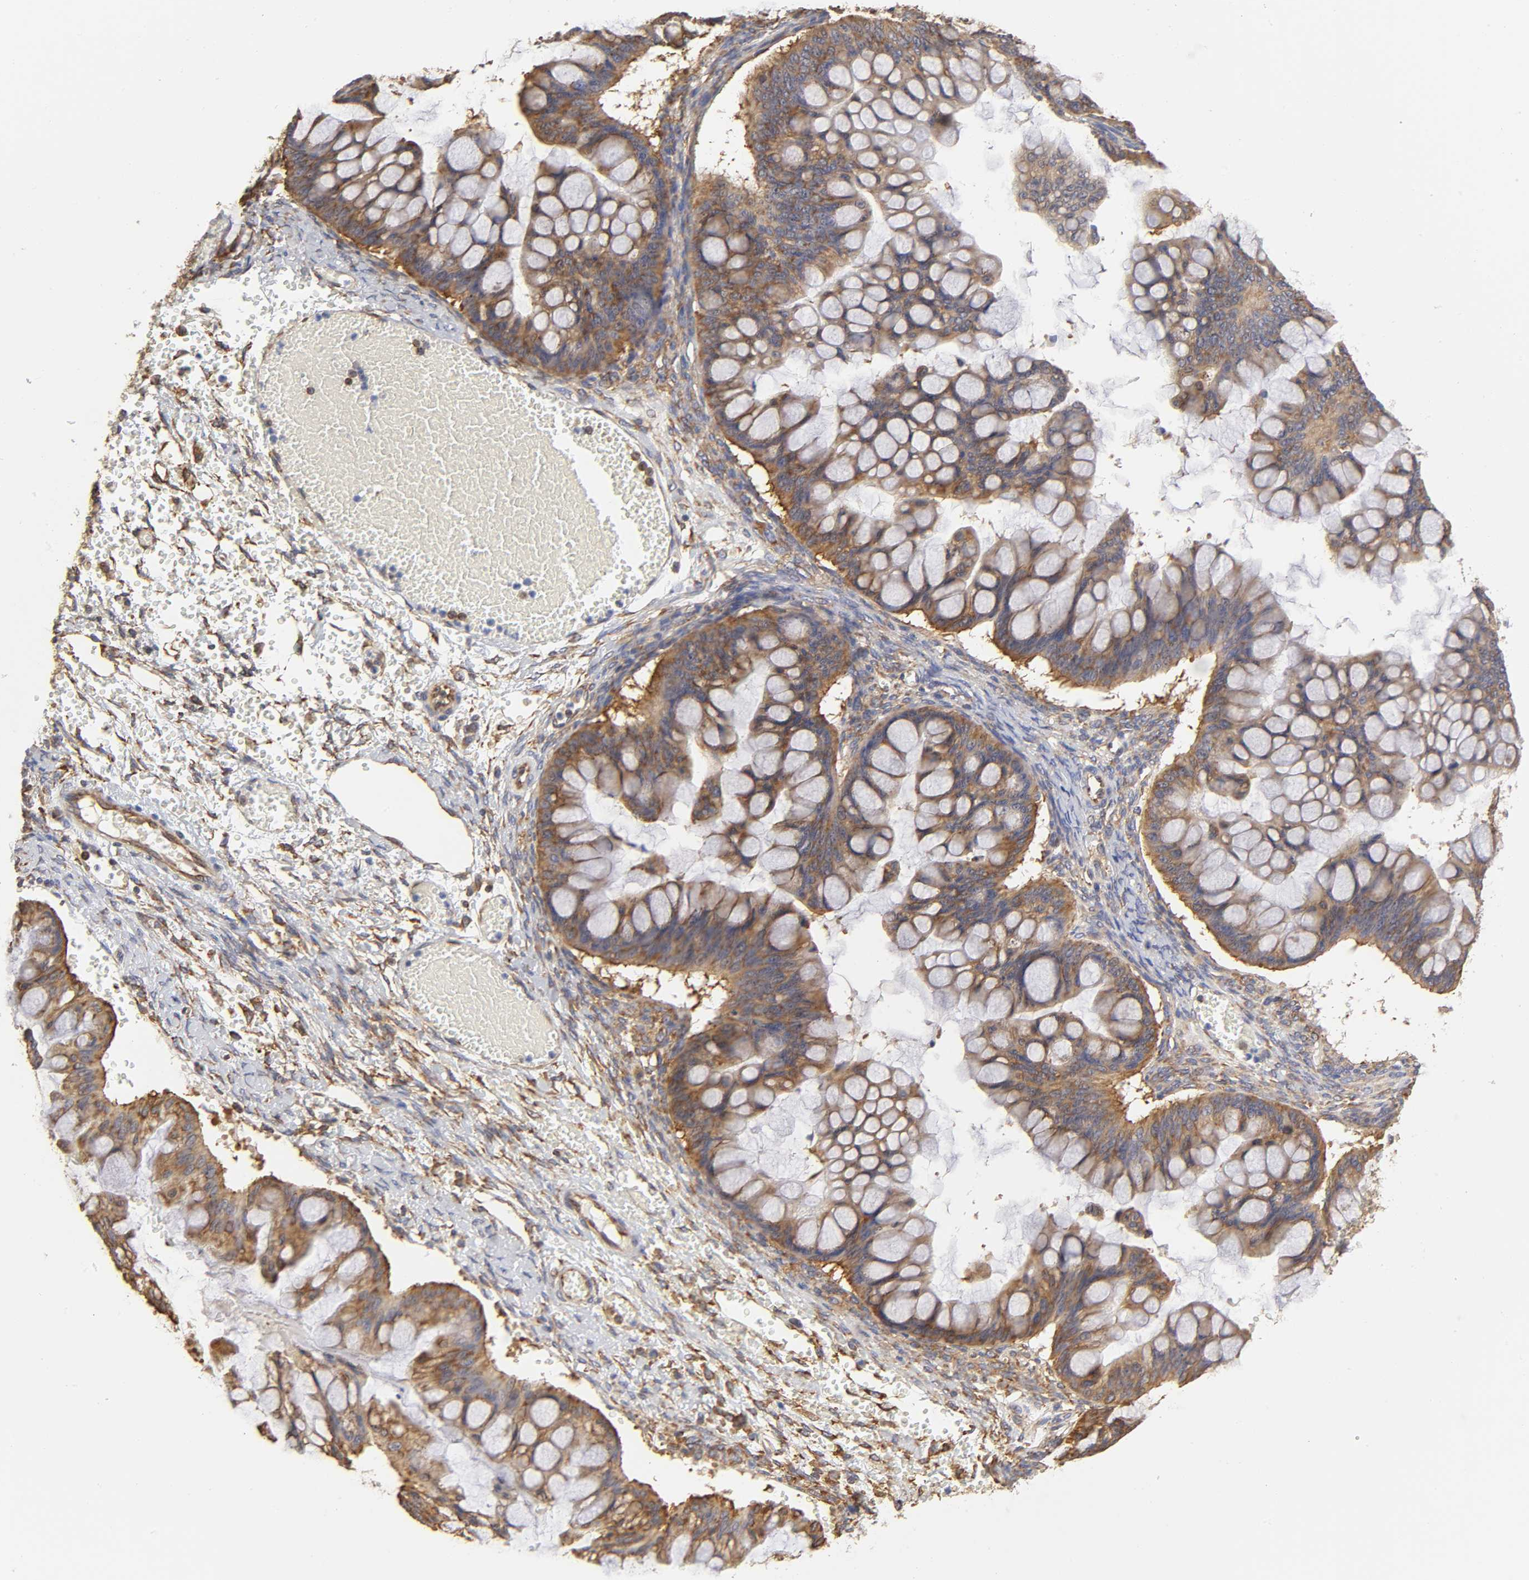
{"staining": {"intensity": "strong", "quantity": ">75%", "location": "cytoplasmic/membranous"}, "tissue": "ovarian cancer", "cell_type": "Tumor cells", "image_type": "cancer", "snomed": [{"axis": "morphology", "description": "Cystadenocarcinoma, mucinous, NOS"}, {"axis": "topography", "description": "Ovary"}], "caption": "Immunohistochemistry (IHC) histopathology image of neoplastic tissue: human ovarian cancer stained using immunohistochemistry displays high levels of strong protein expression localized specifically in the cytoplasmic/membranous of tumor cells, appearing as a cytoplasmic/membranous brown color.", "gene": "RPL14", "patient": {"sex": "female", "age": 73}}